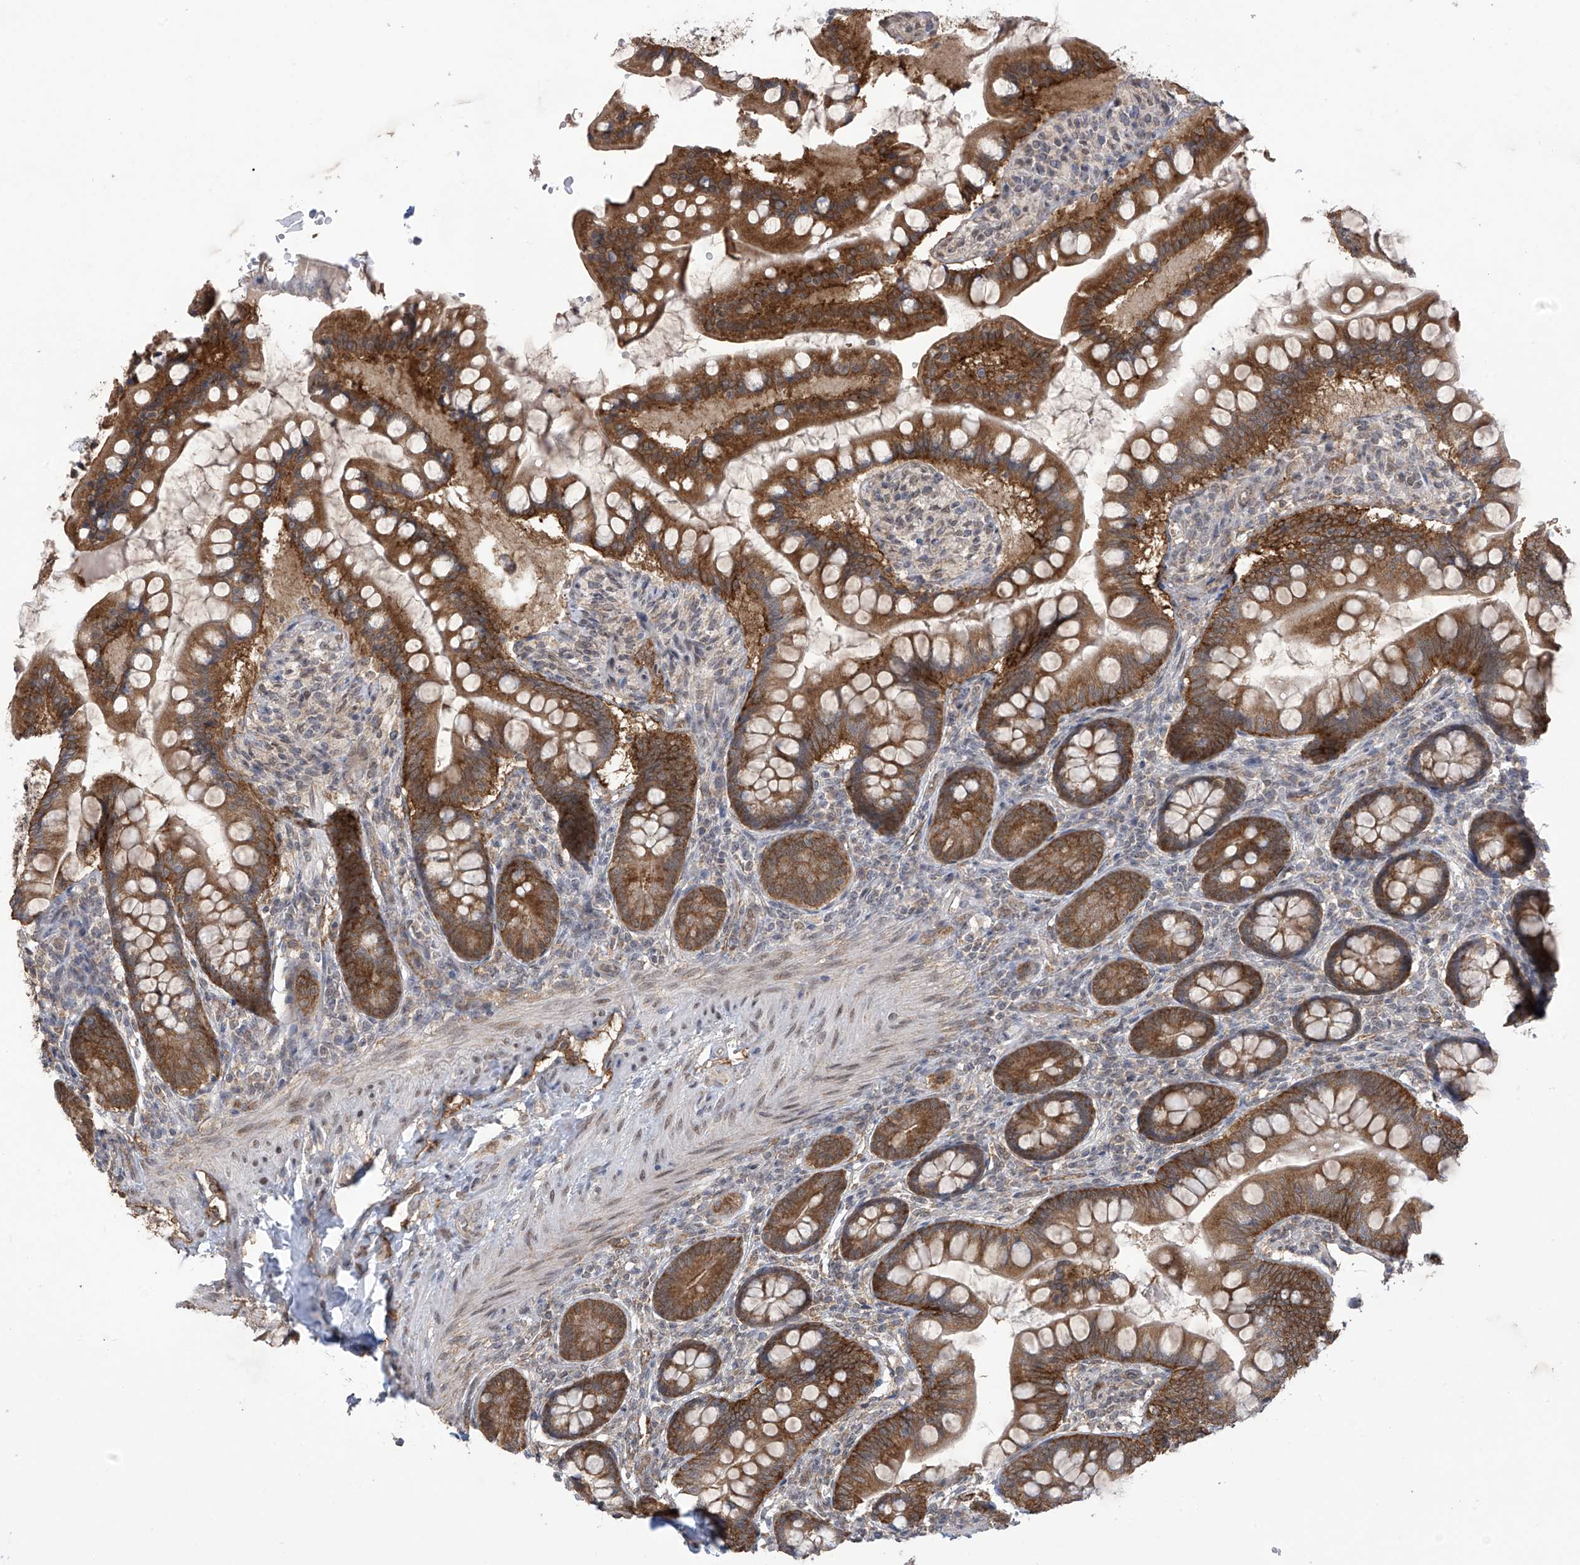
{"staining": {"intensity": "strong", "quantity": ">75%", "location": "cytoplasmic/membranous"}, "tissue": "small intestine", "cell_type": "Glandular cells", "image_type": "normal", "snomed": [{"axis": "morphology", "description": "Normal tissue, NOS"}, {"axis": "topography", "description": "Small intestine"}], "caption": "Protein staining by immunohistochemistry (IHC) shows strong cytoplasmic/membranous staining in approximately >75% of glandular cells in benign small intestine.", "gene": "KIAA1522", "patient": {"sex": "male", "age": 7}}